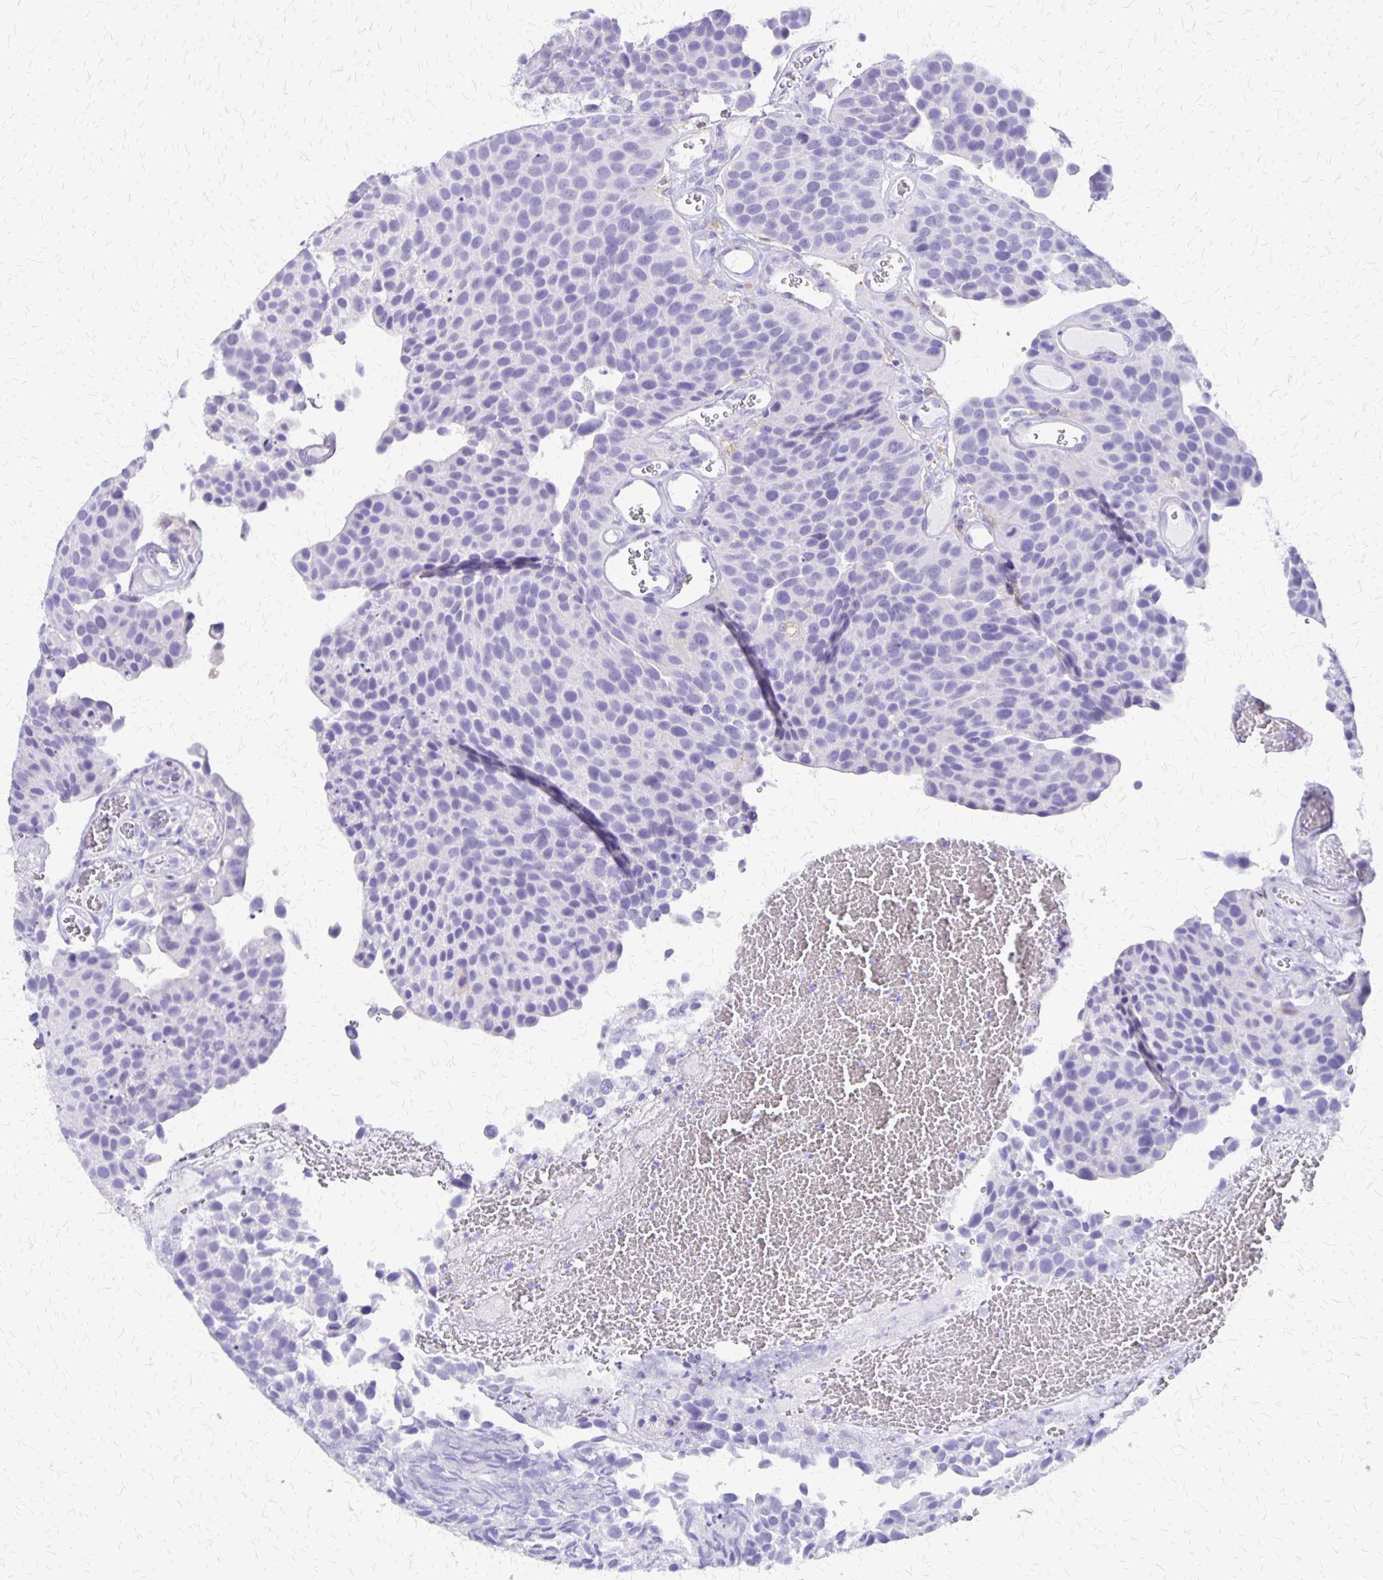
{"staining": {"intensity": "negative", "quantity": "none", "location": "none"}, "tissue": "urothelial cancer", "cell_type": "Tumor cells", "image_type": "cancer", "snomed": [{"axis": "morphology", "description": "Urothelial carcinoma, Low grade"}, {"axis": "topography", "description": "Urinary bladder"}], "caption": "Urothelial cancer stained for a protein using immunohistochemistry exhibits no expression tumor cells.", "gene": "SLC13A2", "patient": {"sex": "female", "age": 69}}